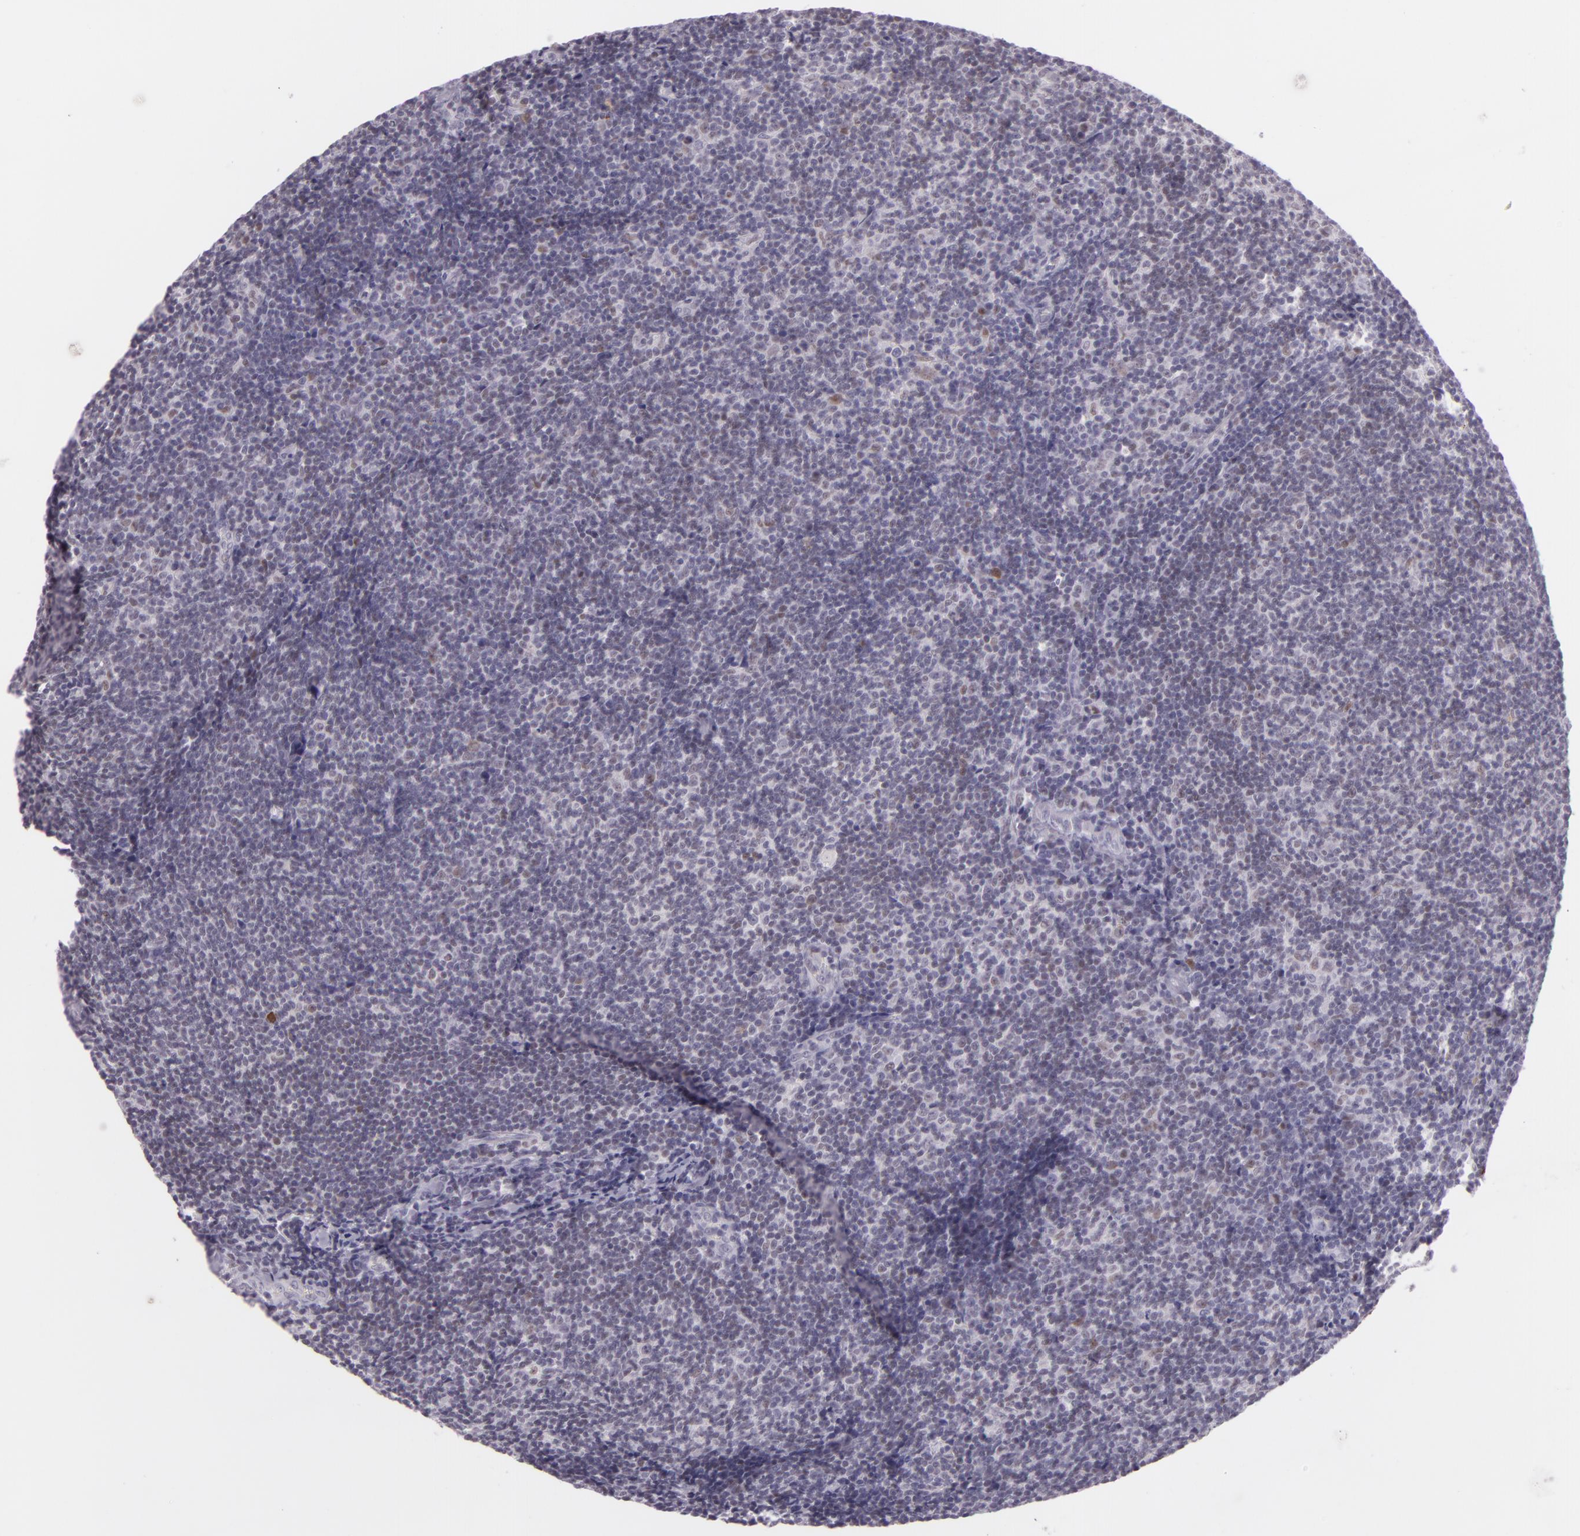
{"staining": {"intensity": "weak", "quantity": "<25%", "location": "nuclear"}, "tissue": "lymphoma", "cell_type": "Tumor cells", "image_type": "cancer", "snomed": [{"axis": "morphology", "description": "Malignant lymphoma, non-Hodgkin's type, Low grade"}, {"axis": "topography", "description": "Lymph node"}], "caption": "Immunohistochemistry histopathology image of lymphoma stained for a protein (brown), which exhibits no staining in tumor cells.", "gene": "CHEK2", "patient": {"sex": "male", "age": 49}}